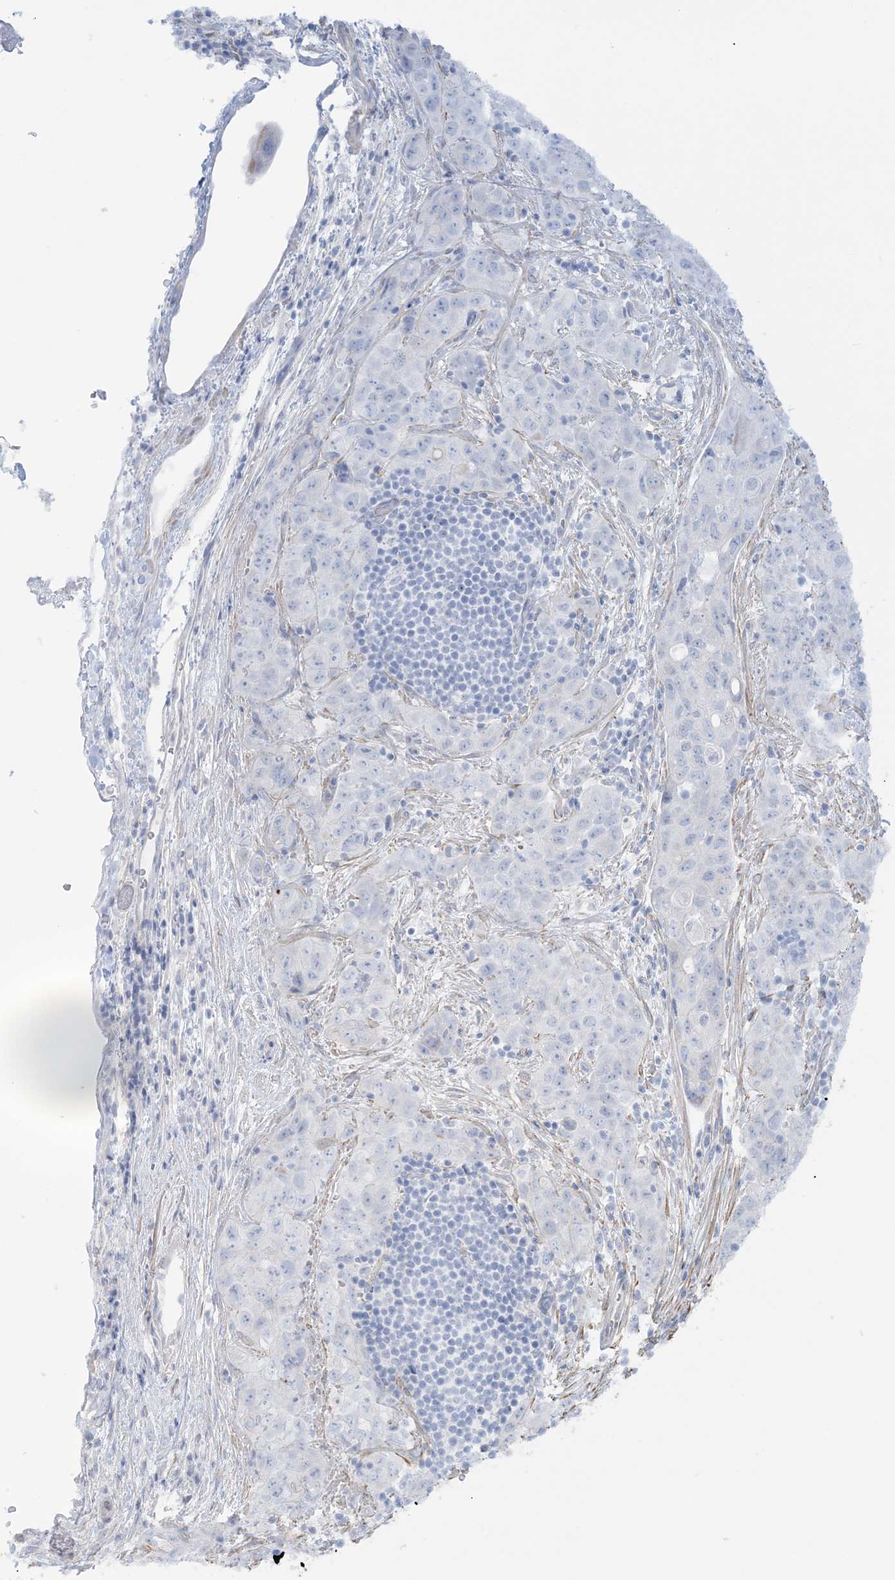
{"staining": {"intensity": "negative", "quantity": "none", "location": "none"}, "tissue": "stomach cancer", "cell_type": "Tumor cells", "image_type": "cancer", "snomed": [{"axis": "morphology", "description": "Normal tissue, NOS"}, {"axis": "morphology", "description": "Adenocarcinoma, NOS"}, {"axis": "topography", "description": "Lymph node"}, {"axis": "topography", "description": "Stomach"}], "caption": "Tumor cells are negative for protein expression in human stomach adenocarcinoma.", "gene": "AGXT", "patient": {"sex": "male", "age": 48}}